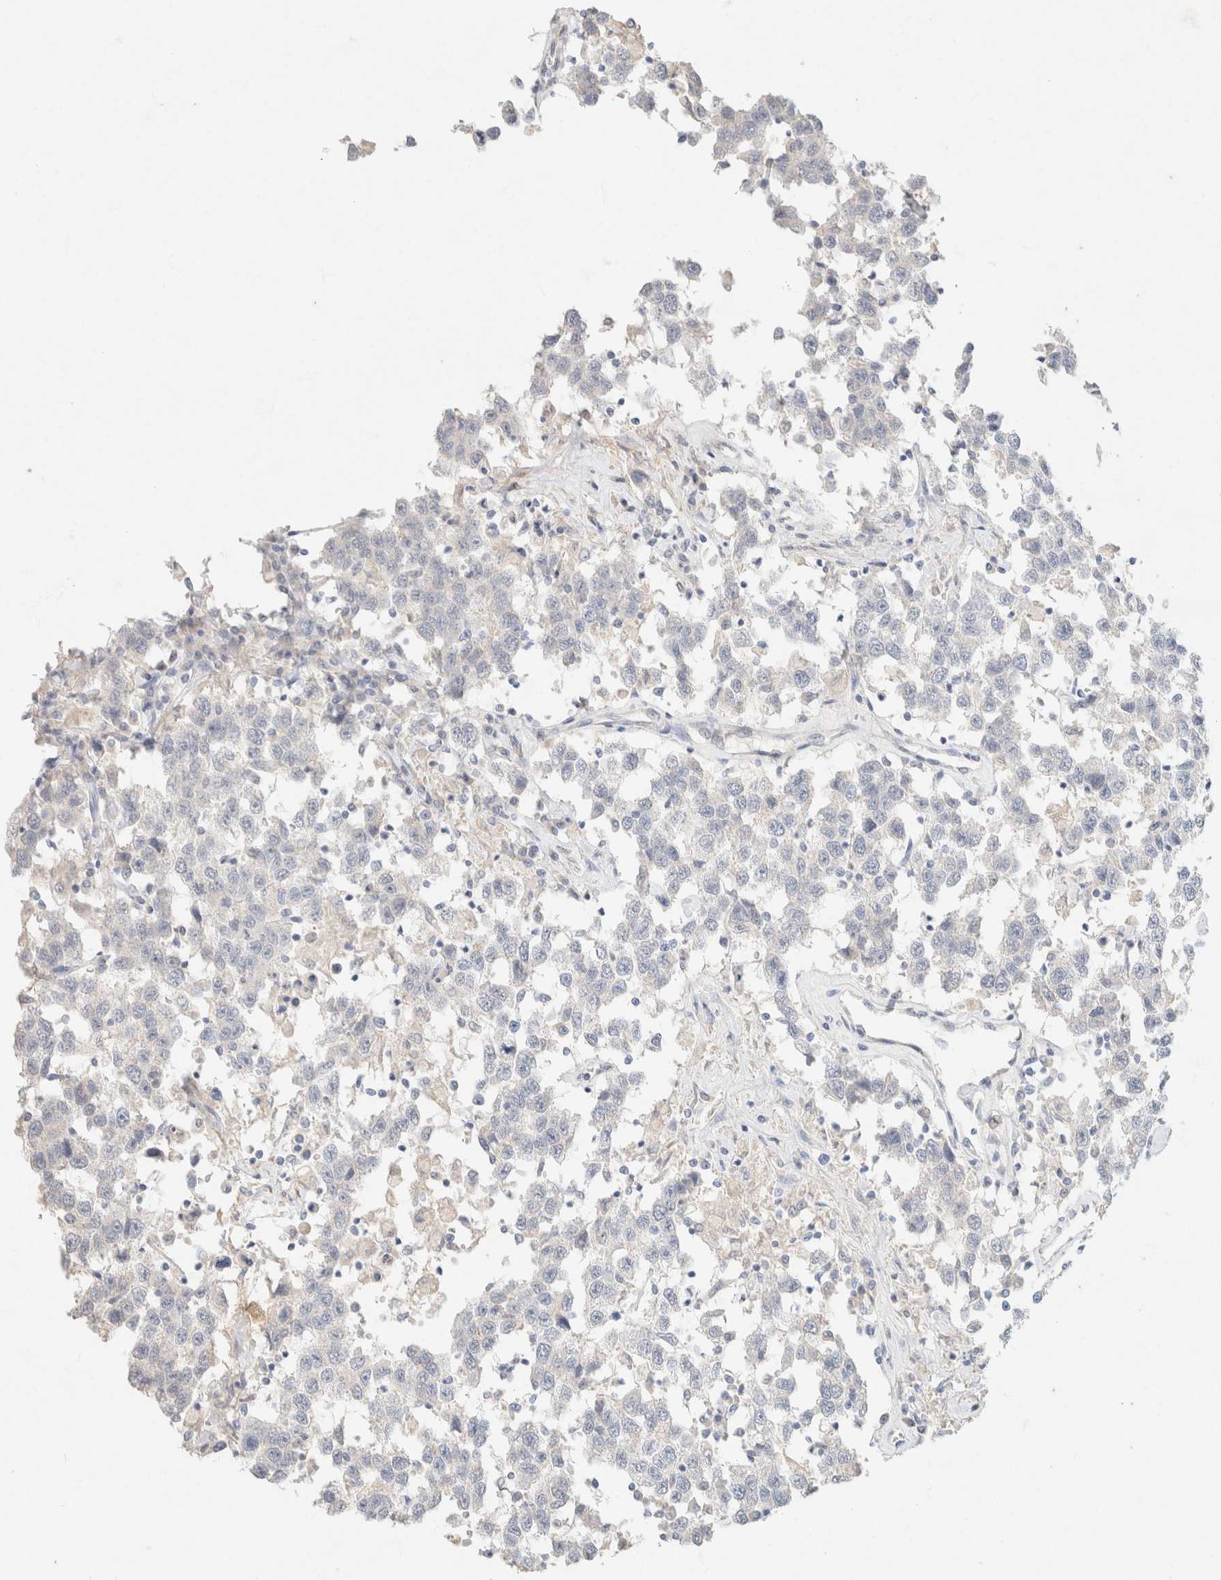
{"staining": {"intensity": "negative", "quantity": "none", "location": "none"}, "tissue": "testis cancer", "cell_type": "Tumor cells", "image_type": "cancer", "snomed": [{"axis": "morphology", "description": "Seminoma, NOS"}, {"axis": "topography", "description": "Testis"}], "caption": "Tumor cells show no significant protein expression in testis cancer (seminoma).", "gene": "CA12", "patient": {"sex": "male", "age": 41}}